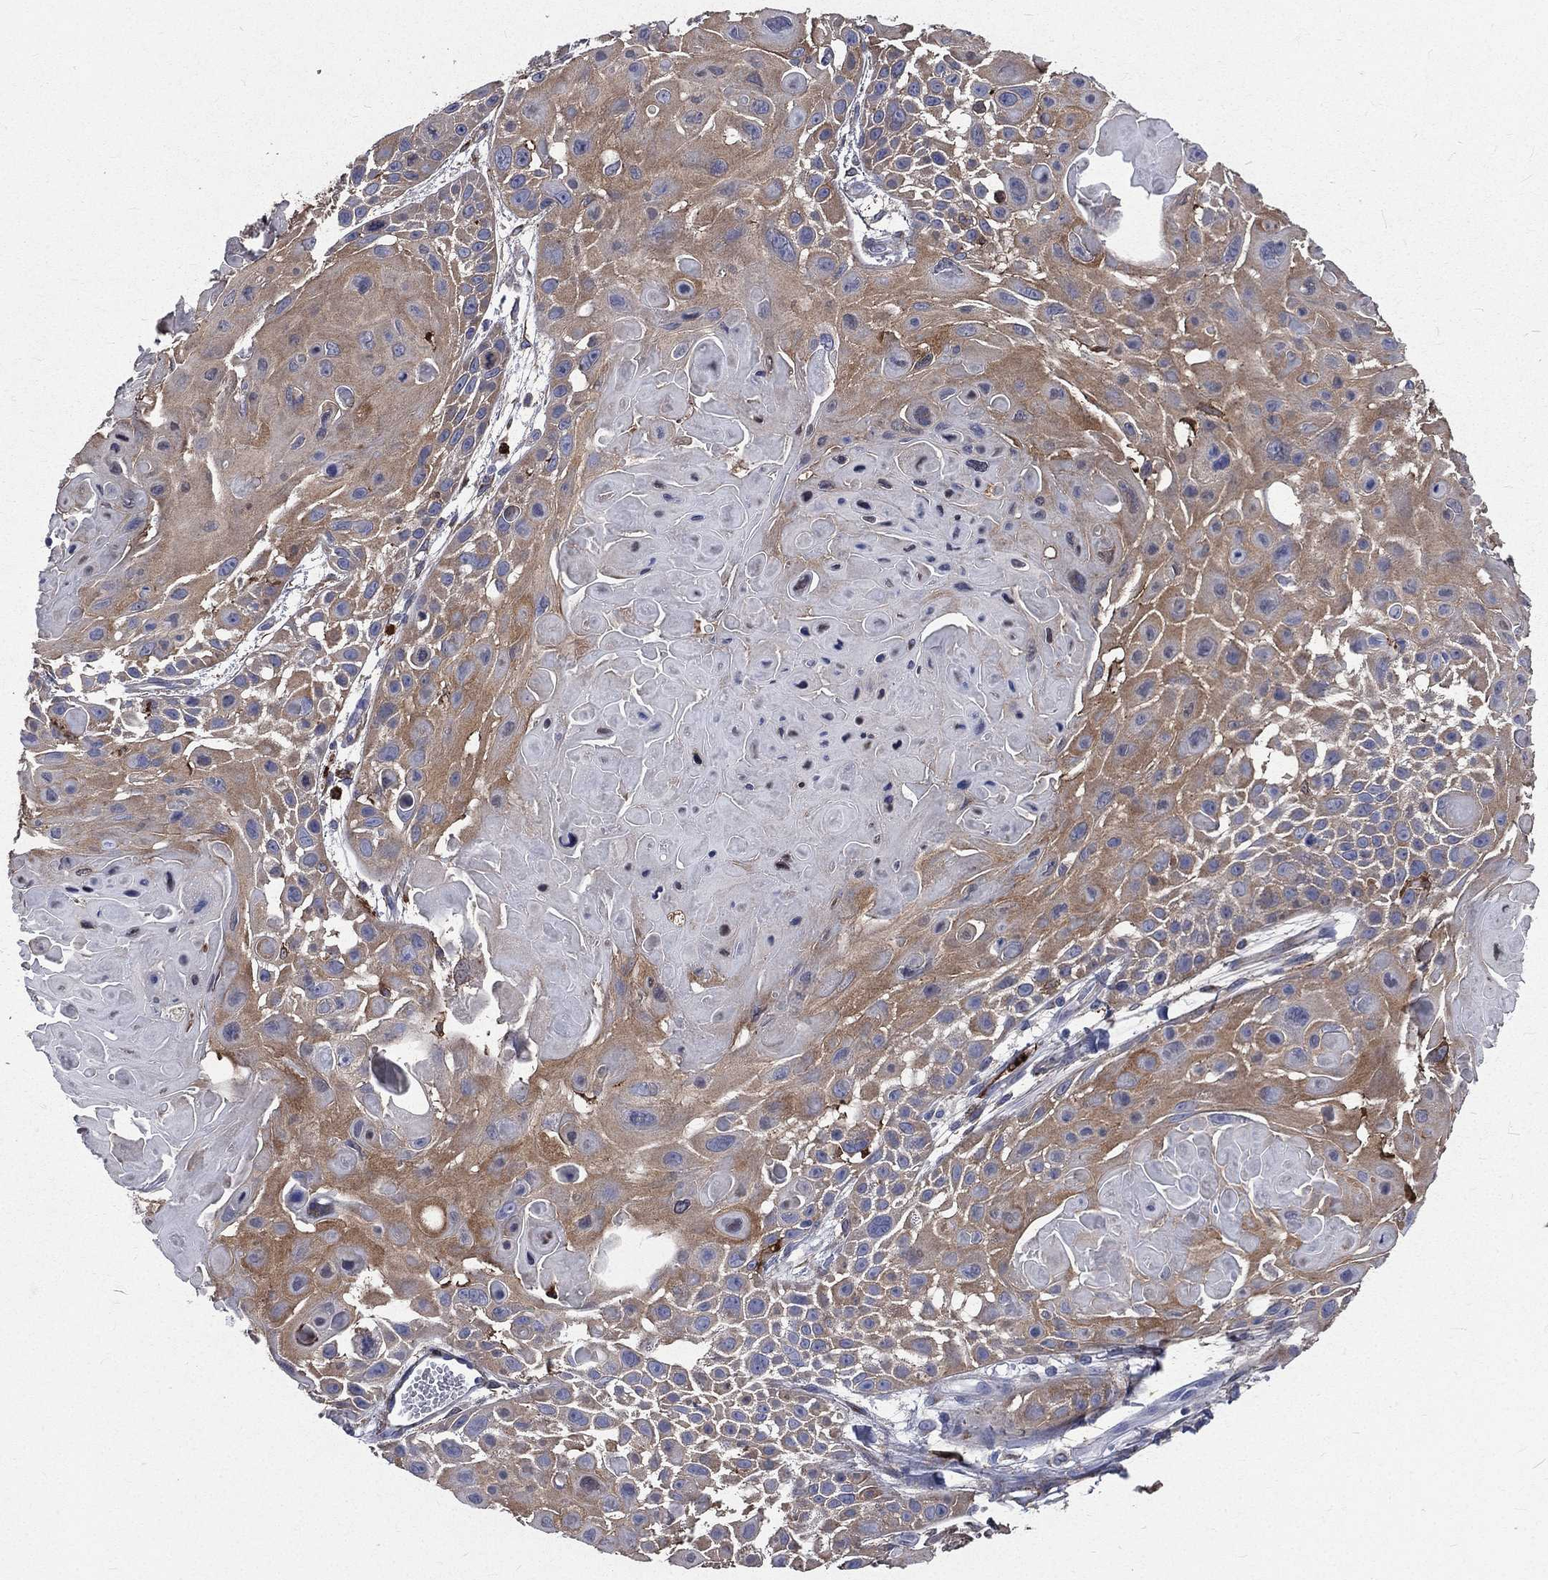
{"staining": {"intensity": "moderate", "quantity": "25%-75%", "location": "cytoplasmic/membranous"}, "tissue": "skin cancer", "cell_type": "Tumor cells", "image_type": "cancer", "snomed": [{"axis": "morphology", "description": "Squamous cell carcinoma, NOS"}, {"axis": "topography", "description": "Skin"}, {"axis": "topography", "description": "Anal"}], "caption": "Protein expression analysis of skin cancer reveals moderate cytoplasmic/membranous positivity in about 25%-75% of tumor cells. The staining was performed using DAB, with brown indicating positive protein expression. Nuclei are stained blue with hematoxylin.", "gene": "BASP1", "patient": {"sex": "female", "age": 75}}